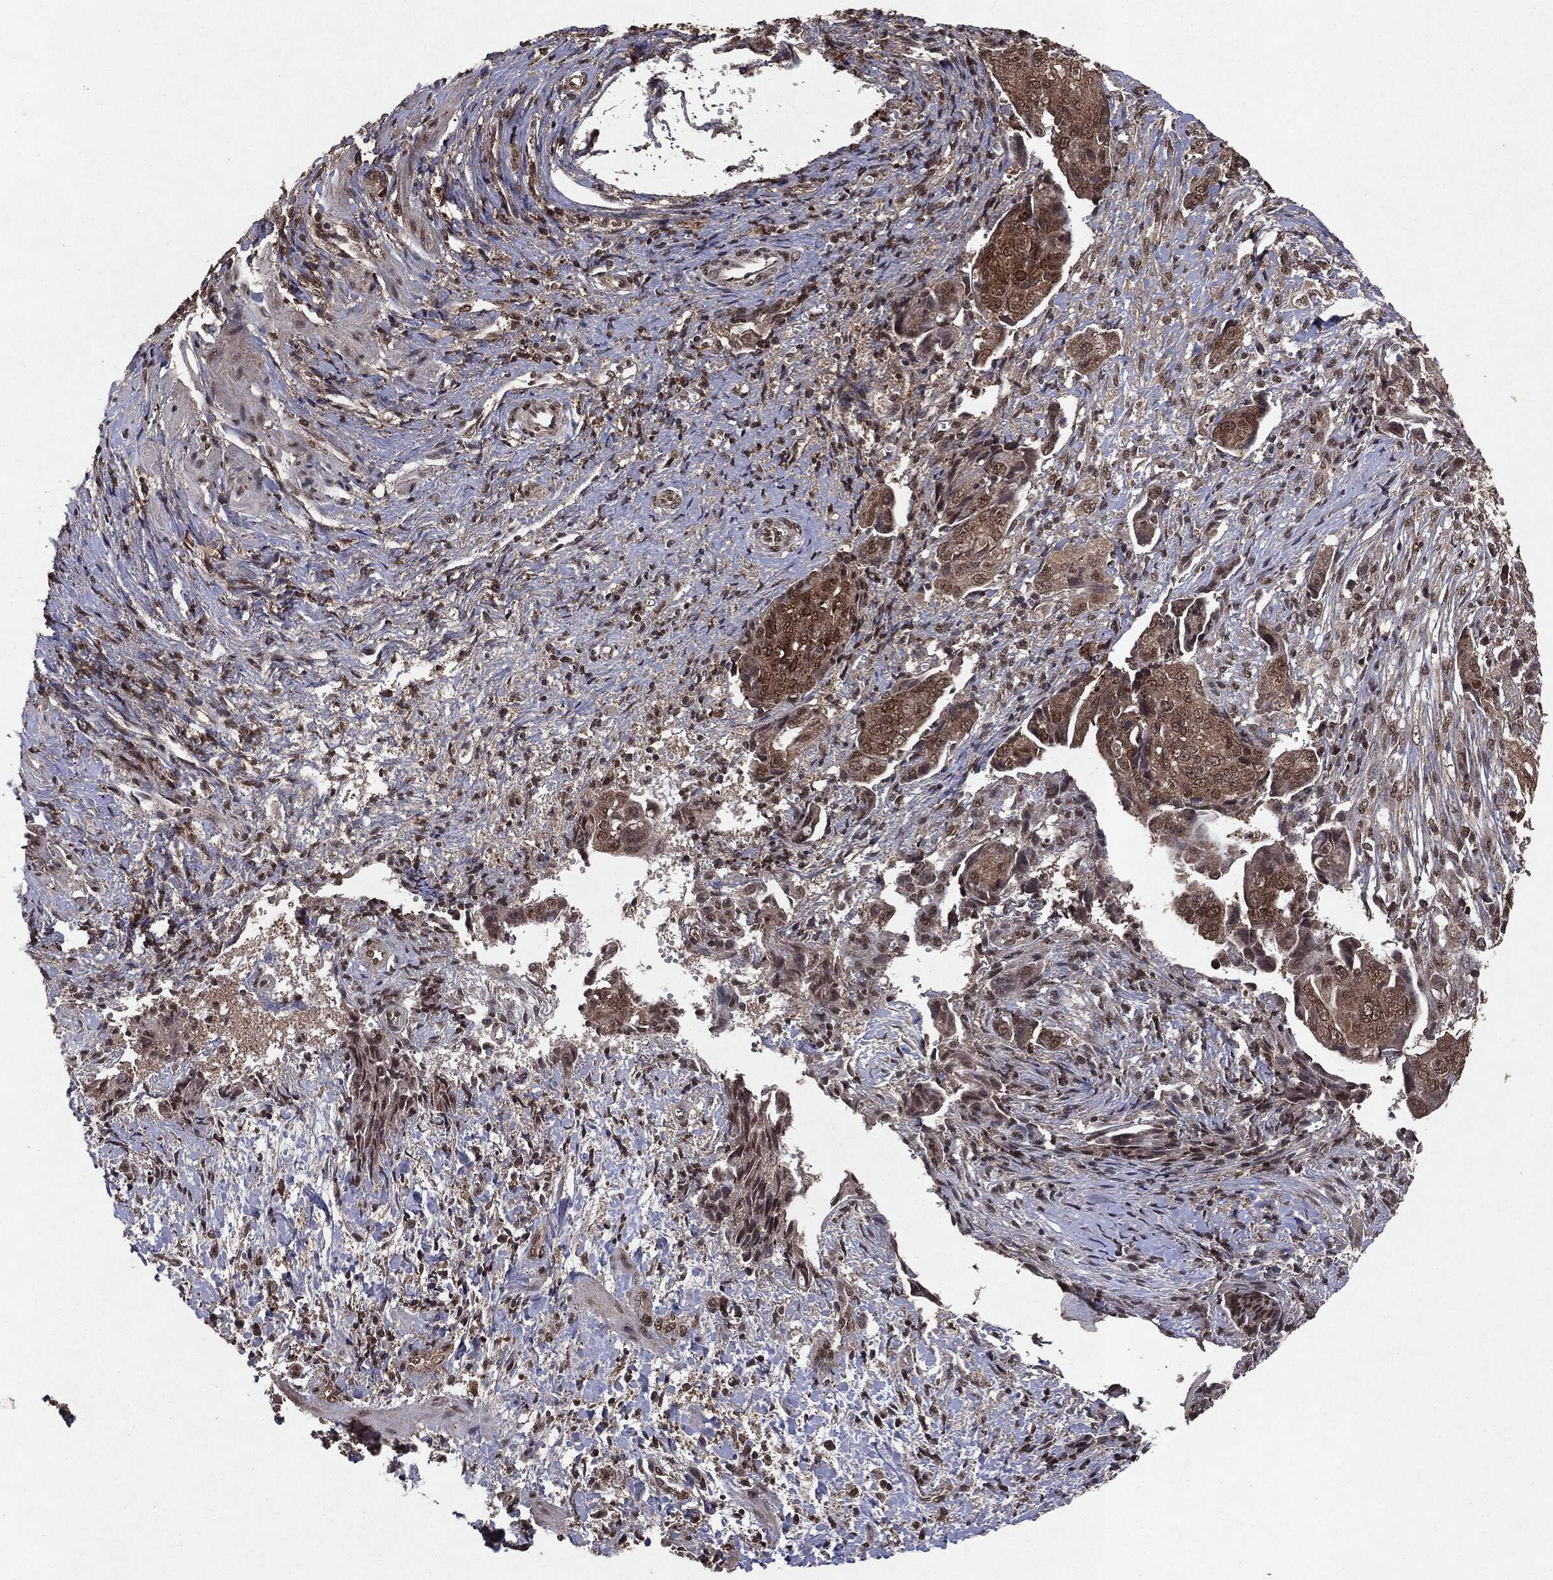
{"staining": {"intensity": "weak", "quantity": ">75%", "location": "cytoplasmic/membranous,nuclear"}, "tissue": "ovarian cancer", "cell_type": "Tumor cells", "image_type": "cancer", "snomed": [{"axis": "morphology", "description": "Carcinoma, endometroid"}, {"axis": "topography", "description": "Ovary"}], "caption": "Immunohistochemistry (IHC) micrograph of neoplastic tissue: ovarian cancer stained using IHC displays low levels of weak protein expression localized specifically in the cytoplasmic/membranous and nuclear of tumor cells, appearing as a cytoplasmic/membranous and nuclear brown color.", "gene": "PEBP1", "patient": {"sex": "female", "age": 70}}